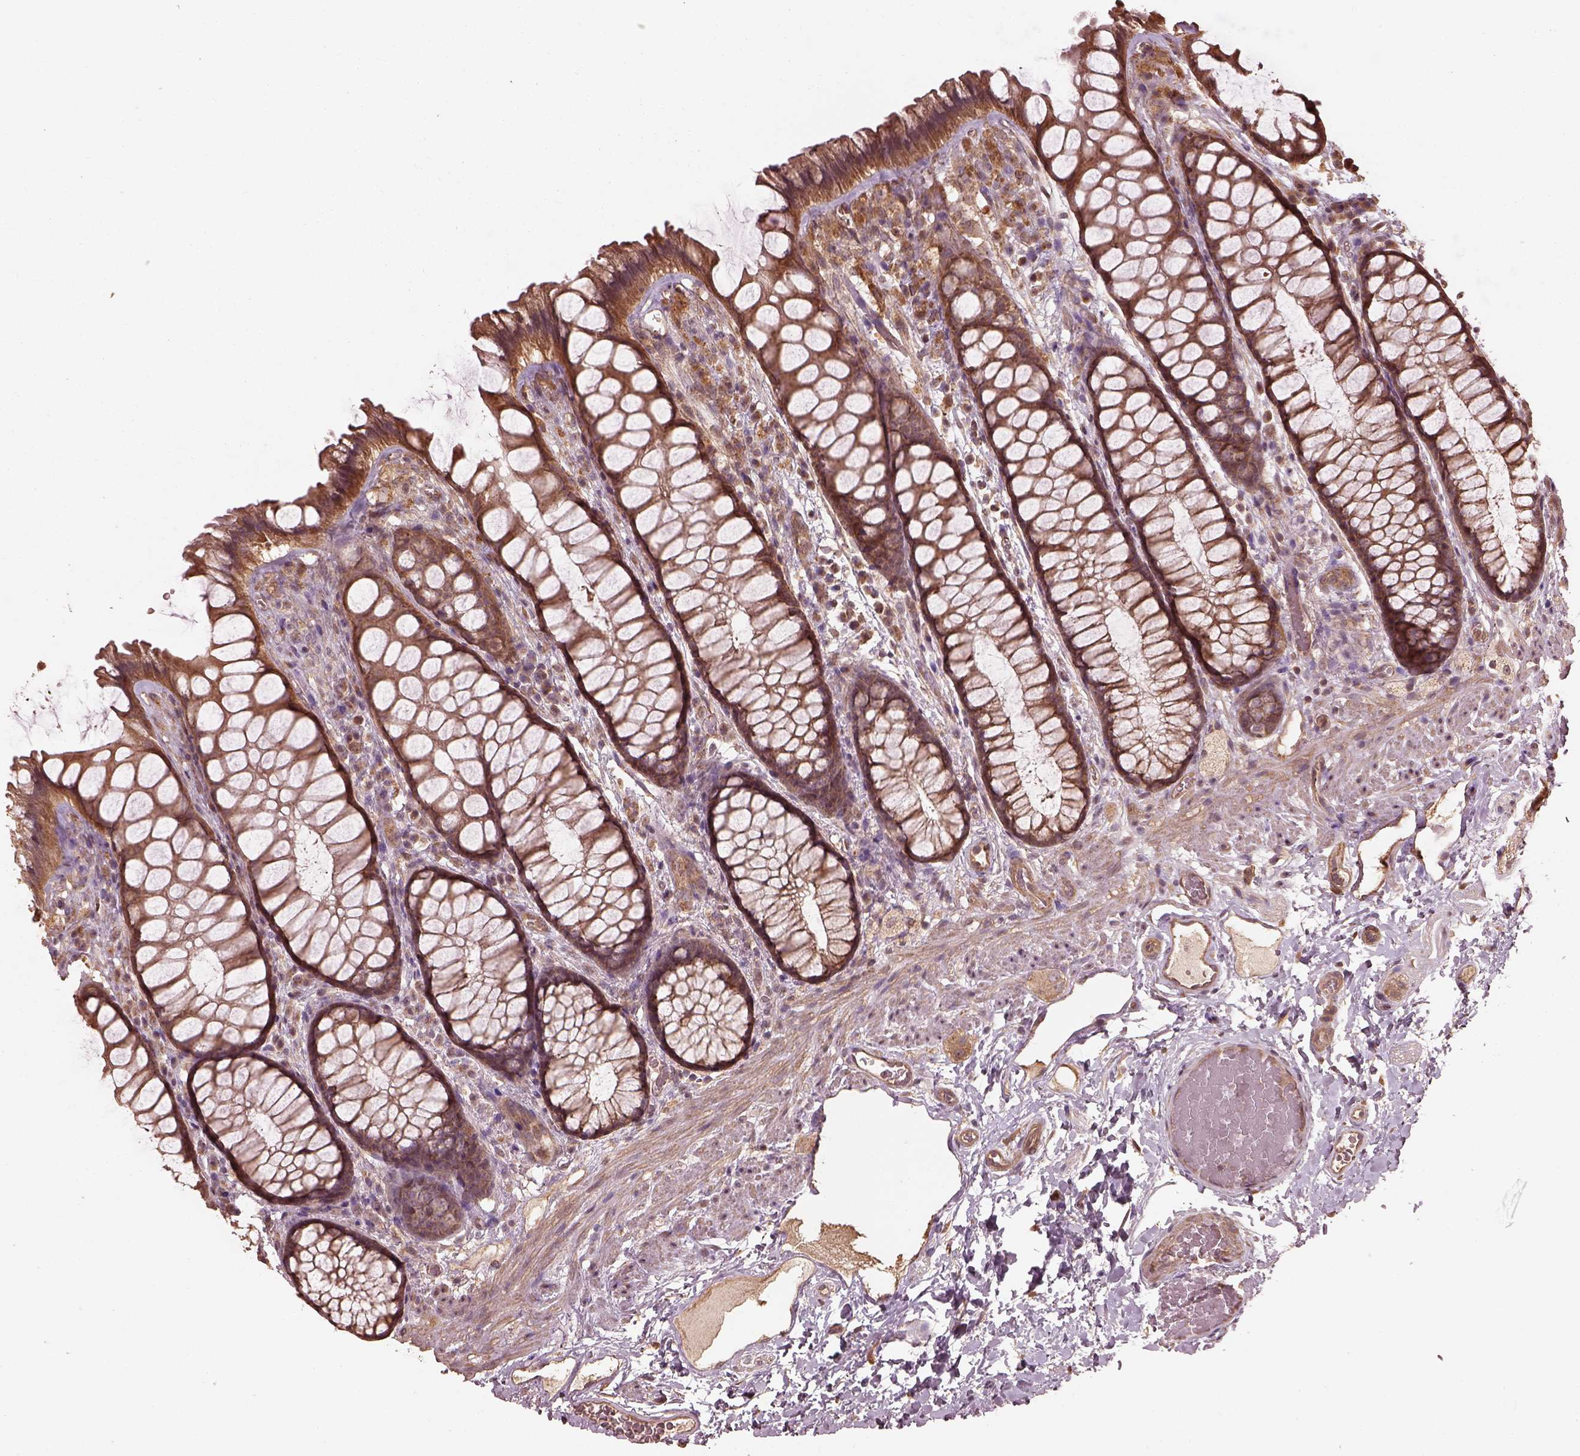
{"staining": {"intensity": "moderate", "quantity": ">75%", "location": "cytoplasmic/membranous"}, "tissue": "rectum", "cell_type": "Glandular cells", "image_type": "normal", "snomed": [{"axis": "morphology", "description": "Normal tissue, NOS"}, {"axis": "topography", "description": "Rectum"}], "caption": "Glandular cells show medium levels of moderate cytoplasmic/membranous expression in approximately >75% of cells in normal rectum.", "gene": "METTL4", "patient": {"sex": "female", "age": 62}}